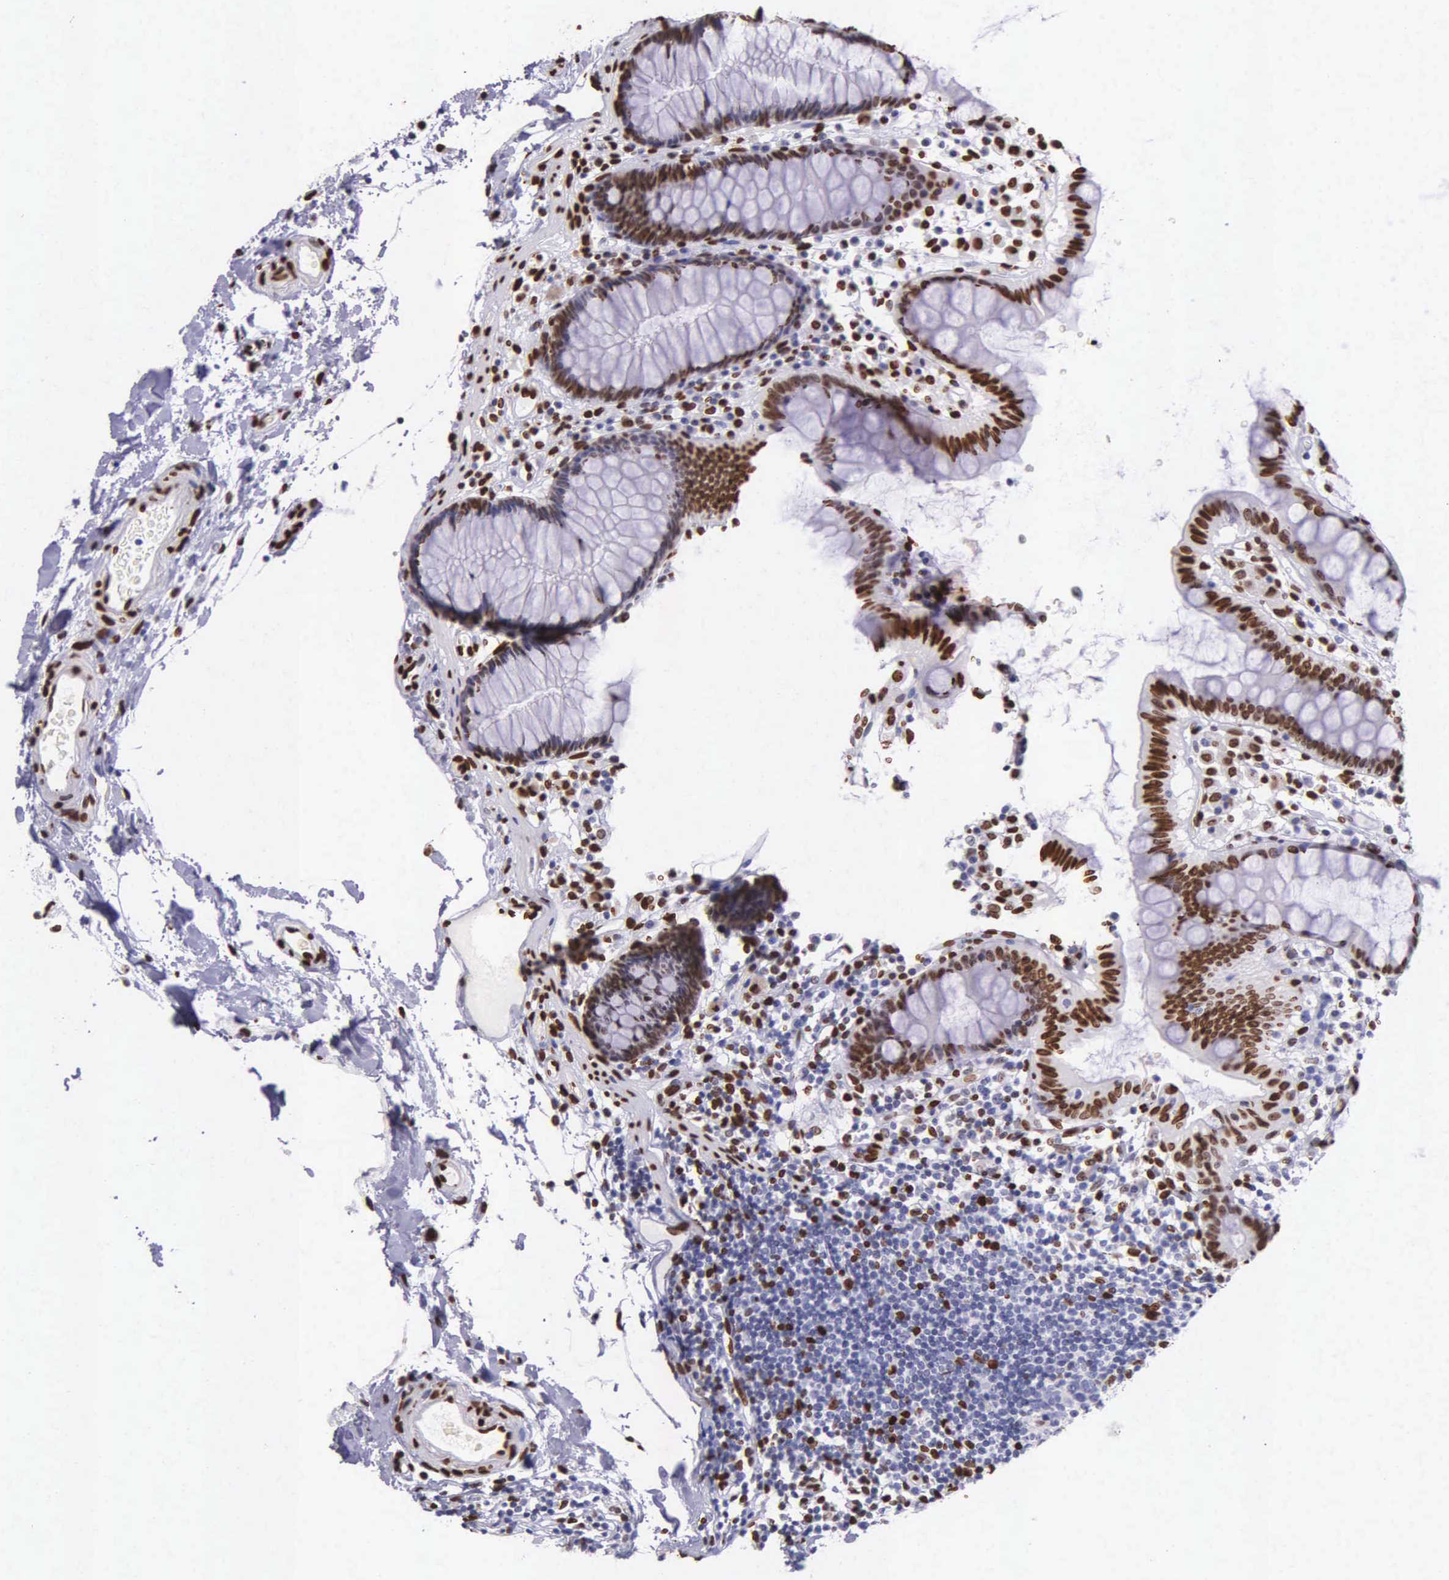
{"staining": {"intensity": "strong", "quantity": ">75%", "location": "nuclear"}, "tissue": "colon", "cell_type": "Endothelial cells", "image_type": "normal", "snomed": [{"axis": "morphology", "description": "Normal tissue, NOS"}, {"axis": "topography", "description": "Colon"}], "caption": "Human colon stained for a protein (brown) displays strong nuclear positive expression in approximately >75% of endothelial cells.", "gene": "H1", "patient": {"sex": "female", "age": 78}}